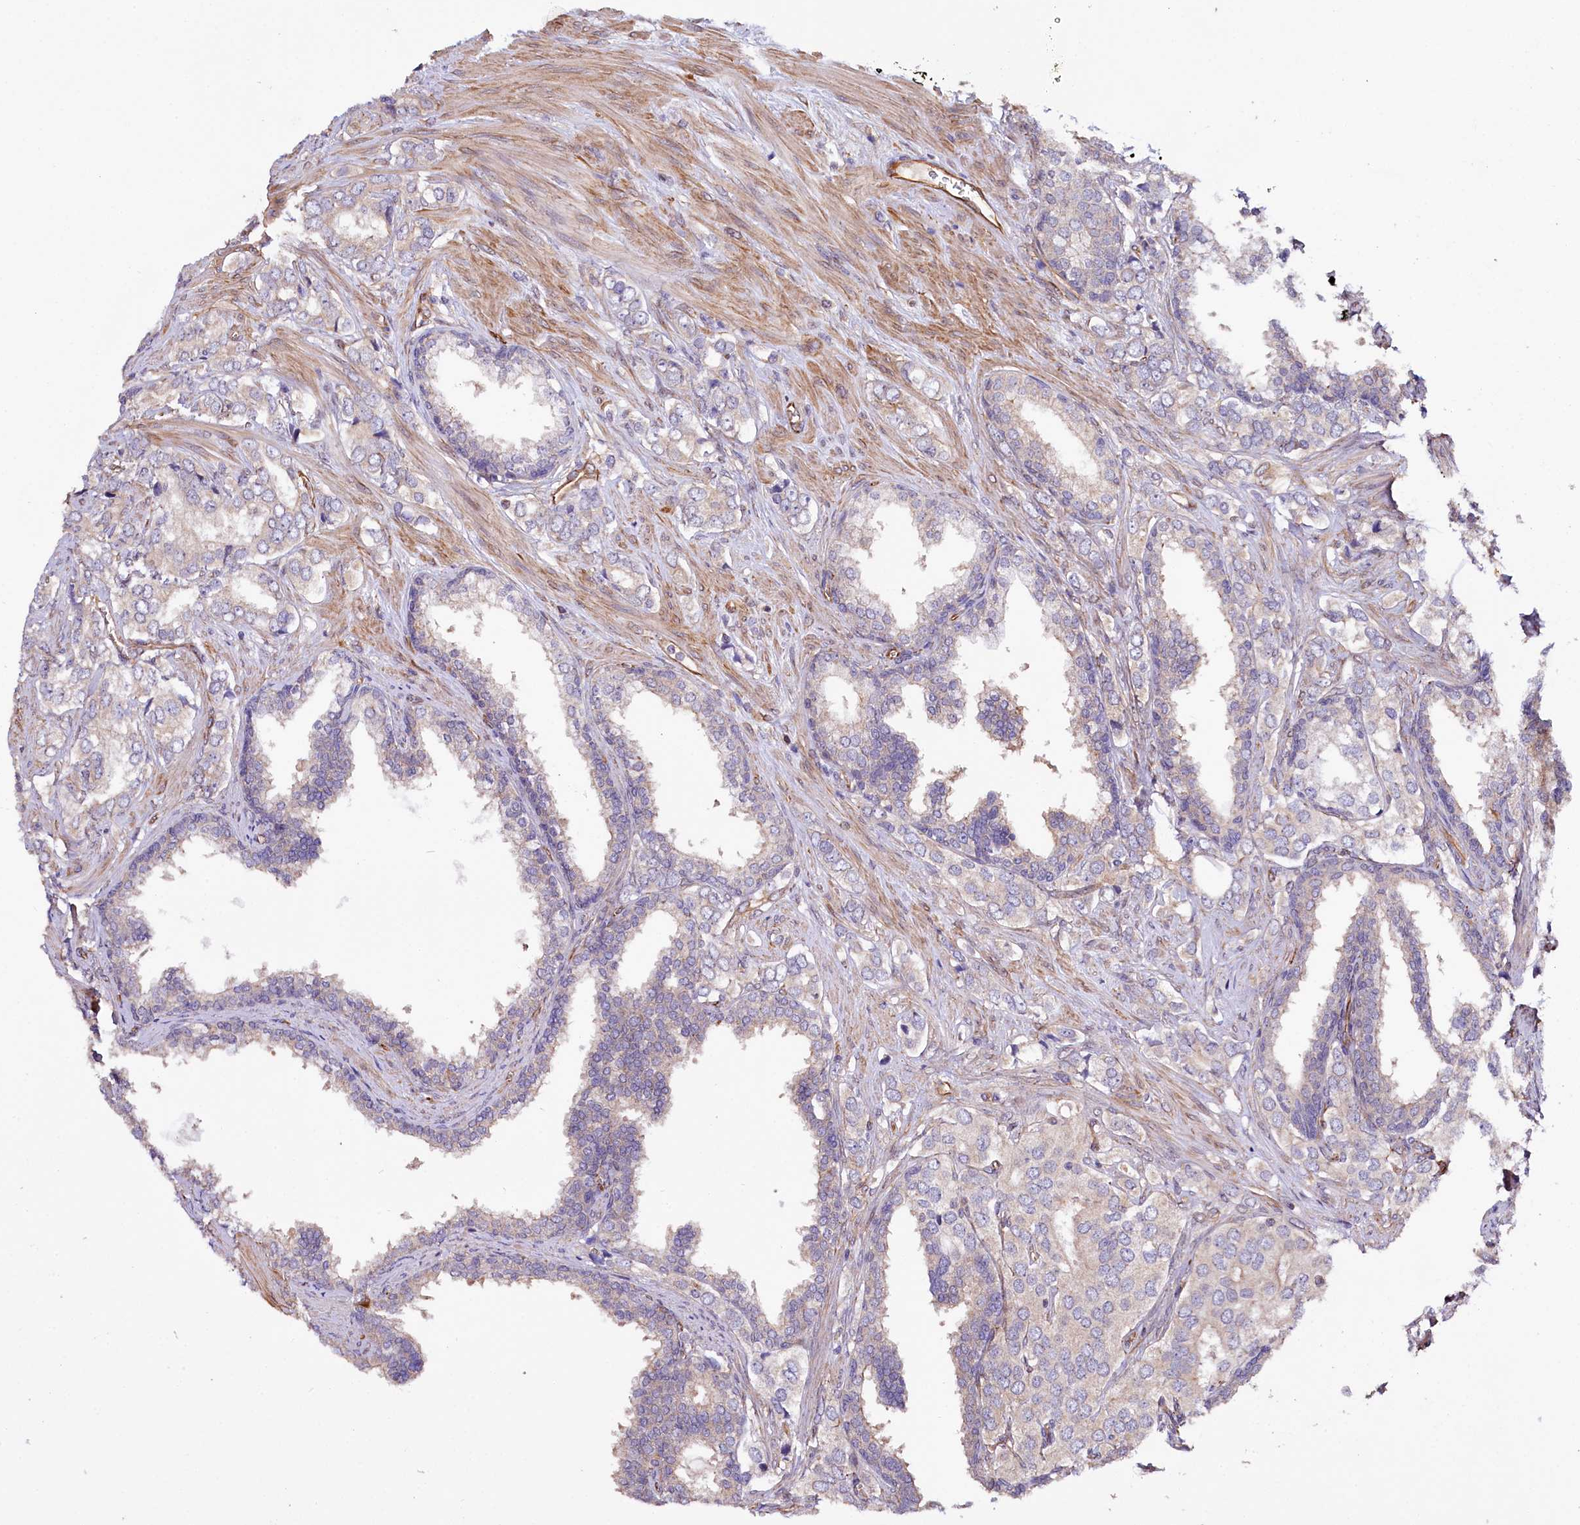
{"staining": {"intensity": "negative", "quantity": "none", "location": "none"}, "tissue": "prostate cancer", "cell_type": "Tumor cells", "image_type": "cancer", "snomed": [{"axis": "morphology", "description": "Adenocarcinoma, High grade"}, {"axis": "topography", "description": "Prostate"}], "caption": "The IHC micrograph has no significant positivity in tumor cells of prostate high-grade adenocarcinoma tissue. The staining was performed using DAB (3,3'-diaminobenzidine) to visualize the protein expression in brown, while the nuclei were stained in blue with hematoxylin (Magnification: 20x).", "gene": "TTC12", "patient": {"sex": "male", "age": 66}}